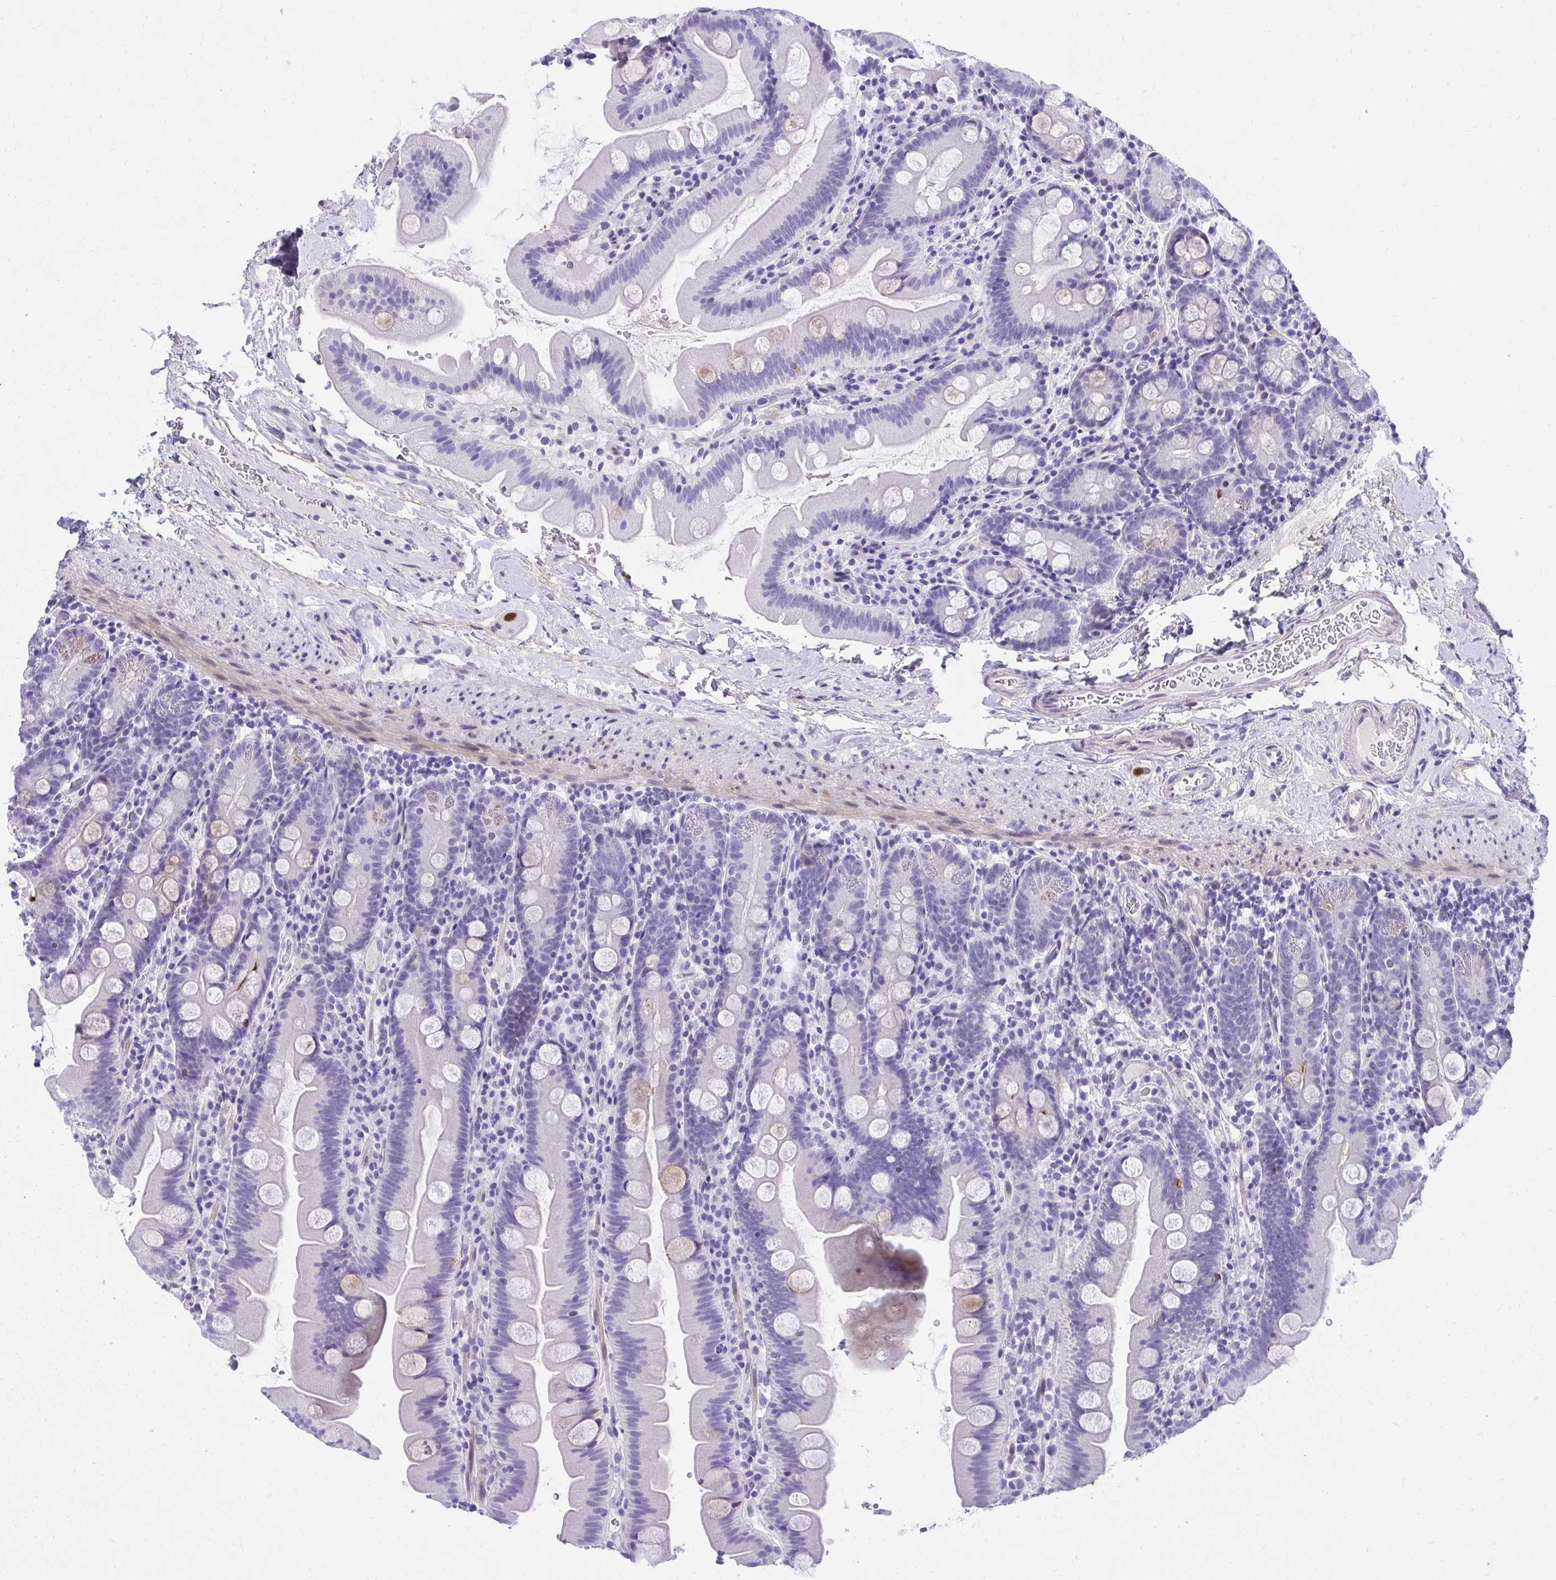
{"staining": {"intensity": "weak", "quantity": "<25%", "location": "cytoplasmic/membranous"}, "tissue": "small intestine", "cell_type": "Glandular cells", "image_type": "normal", "snomed": [{"axis": "morphology", "description": "Normal tissue, NOS"}, {"axis": "topography", "description": "Small intestine"}], "caption": "High power microscopy micrograph of an IHC photomicrograph of normal small intestine, revealing no significant staining in glandular cells. (Stains: DAB (3,3'-diaminobenzidine) immunohistochemistry with hematoxylin counter stain, Microscopy: brightfield microscopy at high magnification).", "gene": "KLK1", "patient": {"sex": "female", "age": 68}}